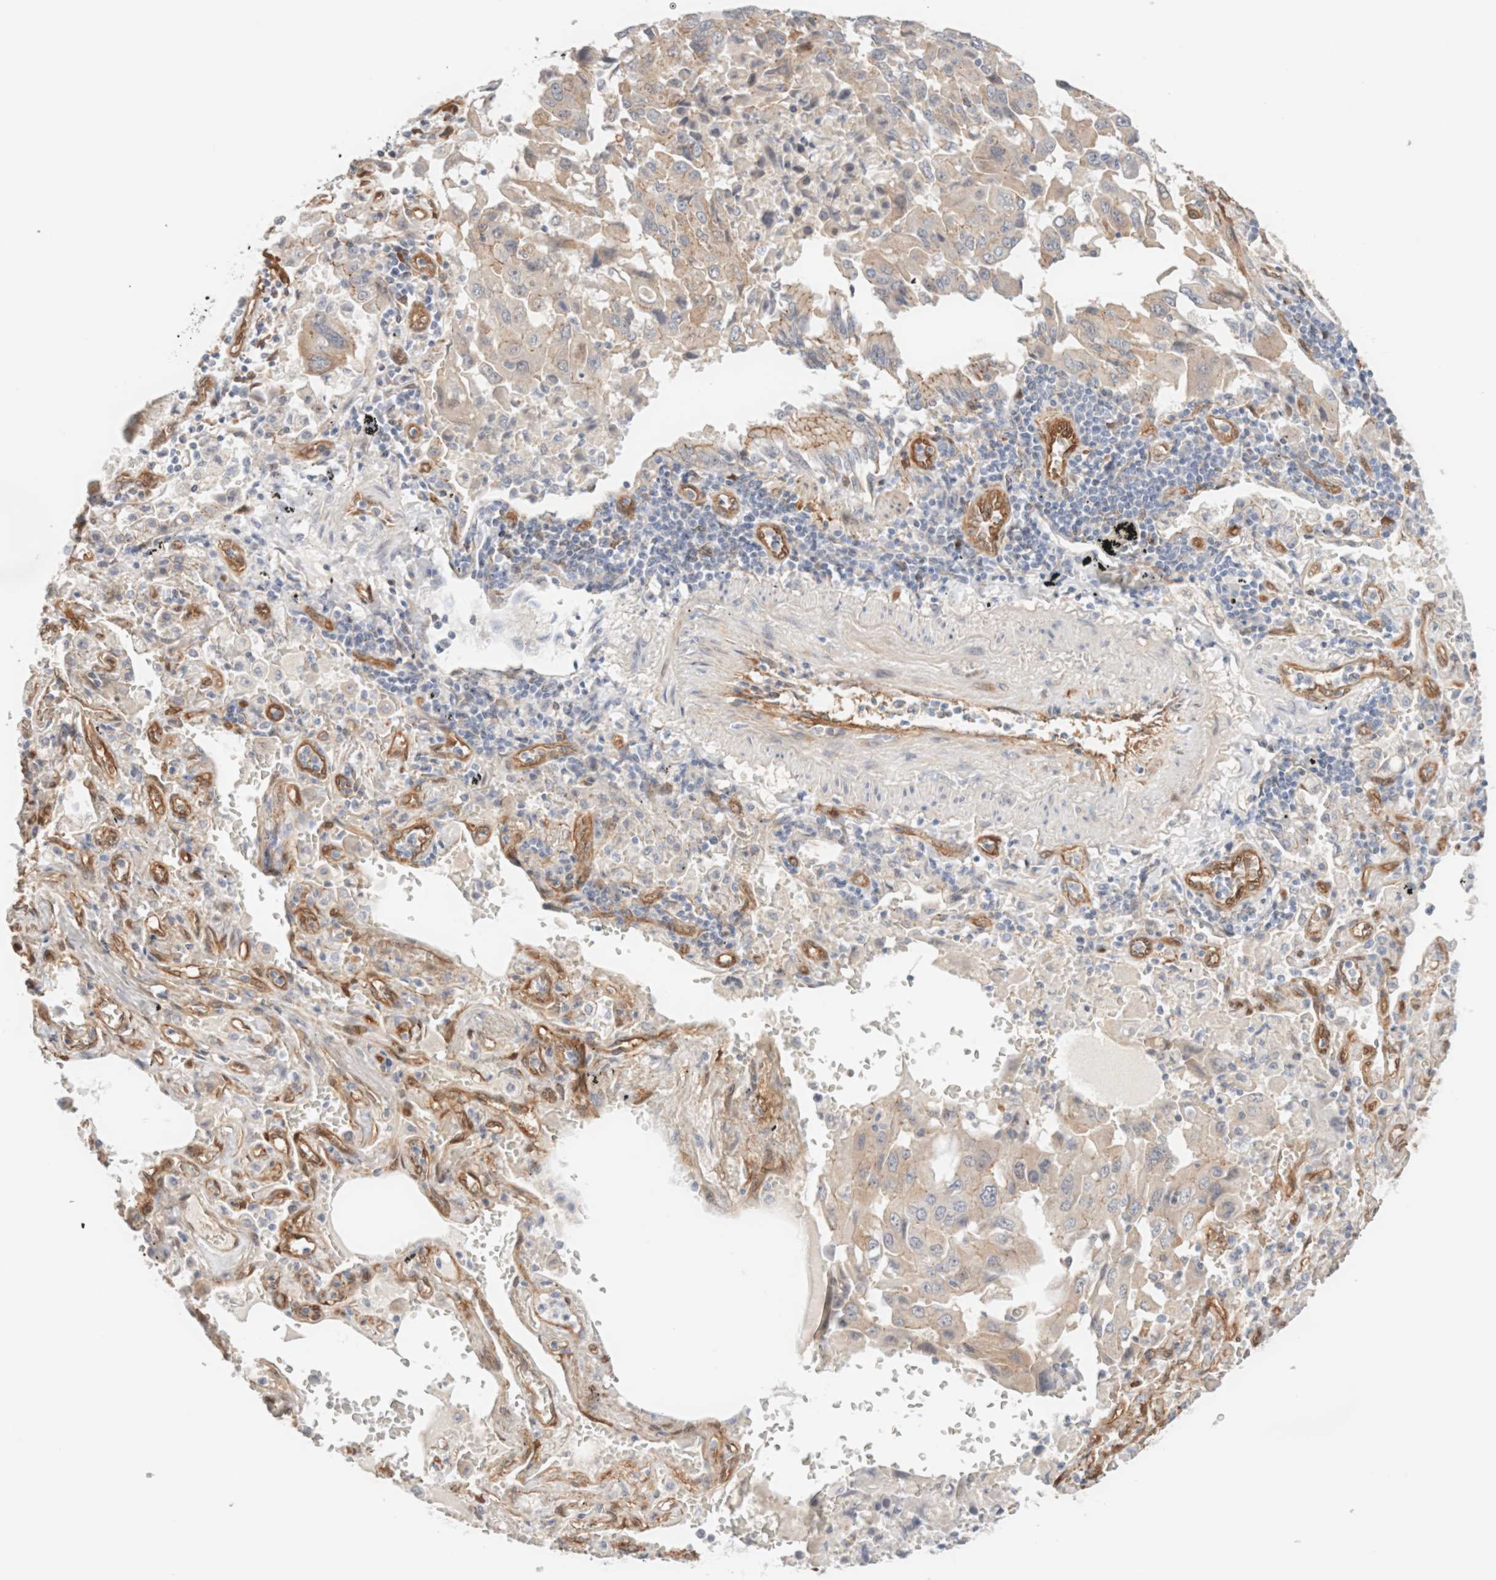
{"staining": {"intensity": "weak", "quantity": "<25%", "location": "cytoplasmic/membranous"}, "tissue": "lung cancer", "cell_type": "Tumor cells", "image_type": "cancer", "snomed": [{"axis": "morphology", "description": "Adenocarcinoma, NOS"}, {"axis": "topography", "description": "Lung"}], "caption": "Protein analysis of lung cancer shows no significant staining in tumor cells. (Stains: DAB (3,3'-diaminobenzidine) immunohistochemistry with hematoxylin counter stain, Microscopy: brightfield microscopy at high magnification).", "gene": "LMCD1", "patient": {"sex": "female", "age": 65}}